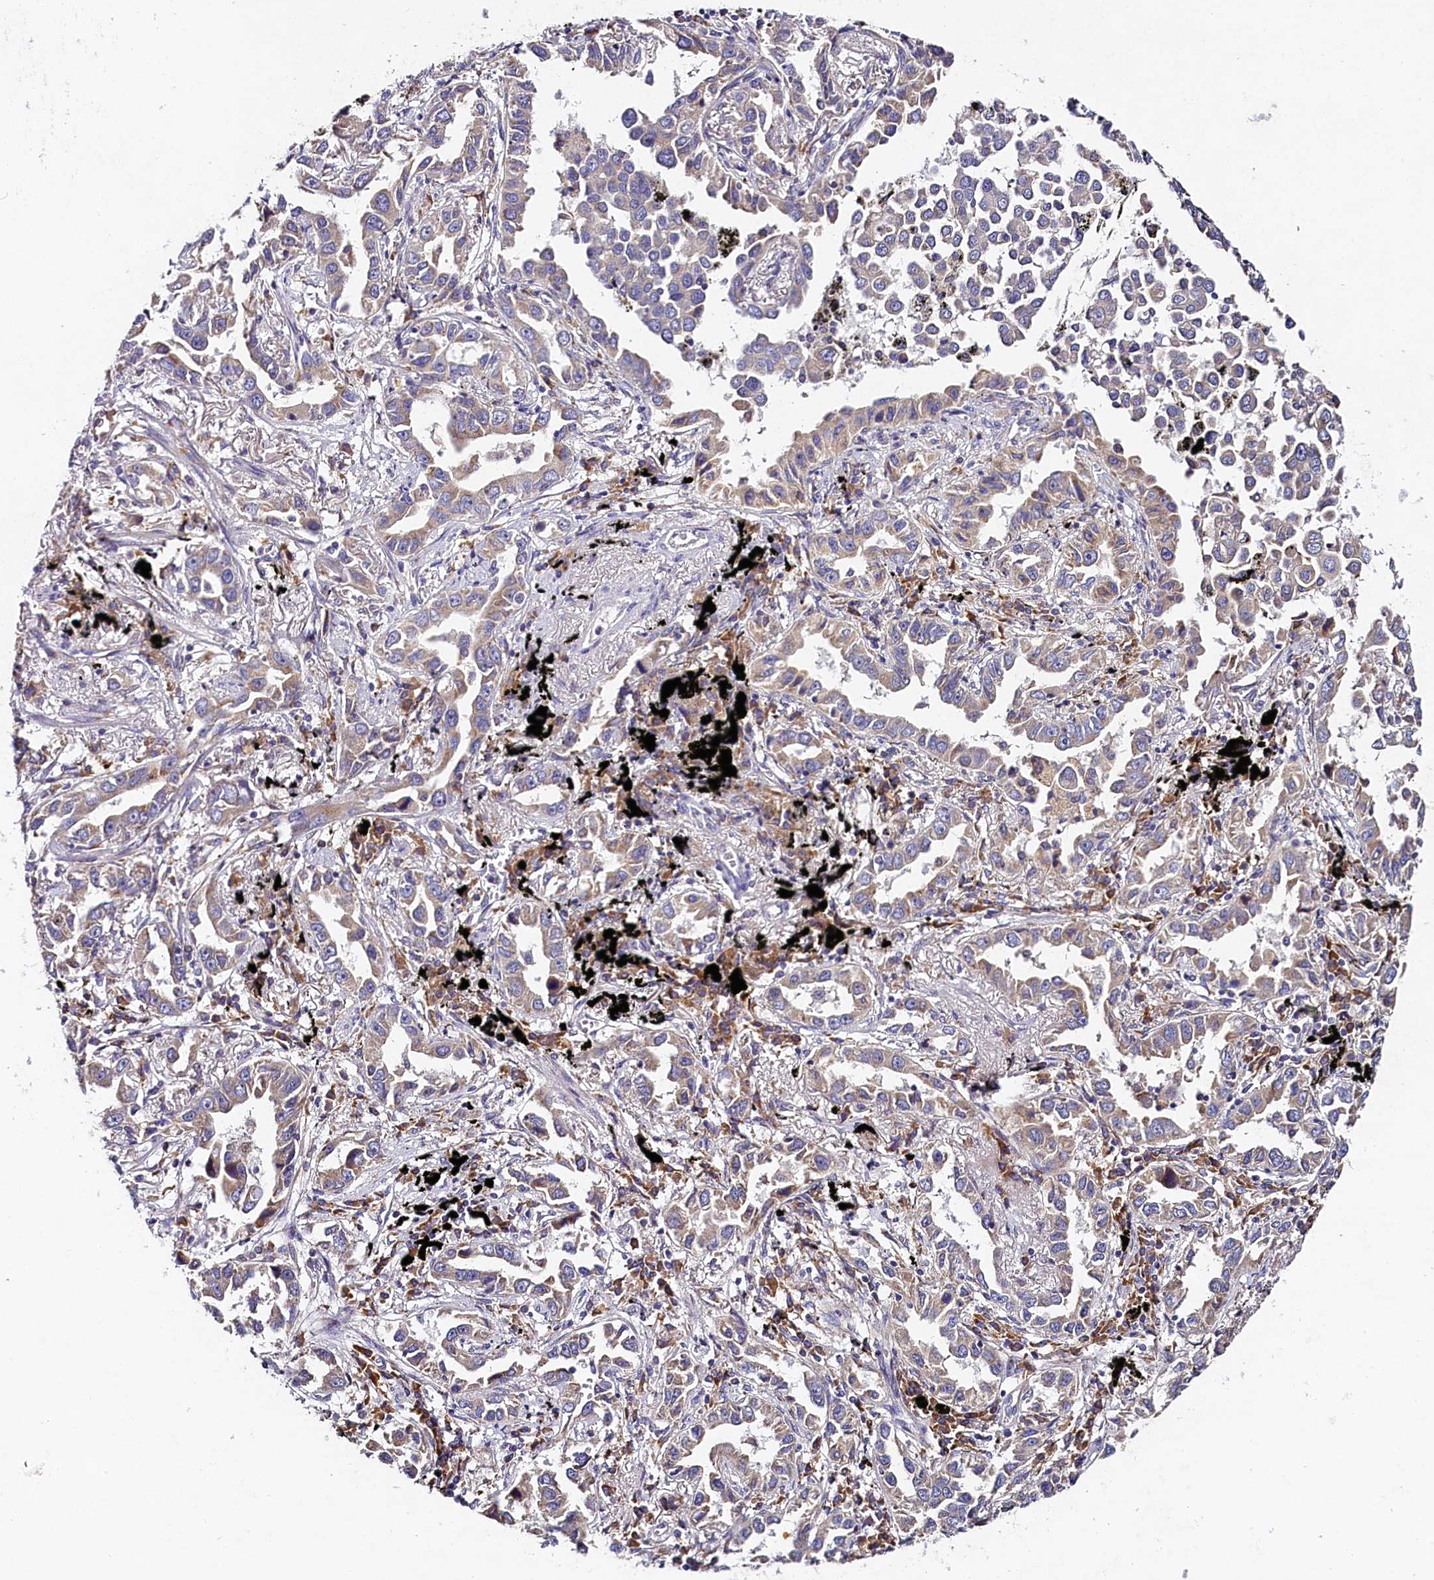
{"staining": {"intensity": "weak", "quantity": "25%-75%", "location": "cytoplasmic/membranous"}, "tissue": "lung cancer", "cell_type": "Tumor cells", "image_type": "cancer", "snomed": [{"axis": "morphology", "description": "Adenocarcinoma, NOS"}, {"axis": "topography", "description": "Lung"}], "caption": "Weak cytoplasmic/membranous positivity for a protein is present in approximately 25%-75% of tumor cells of lung cancer using immunohistochemistry.", "gene": "ST7L", "patient": {"sex": "male", "age": 67}}